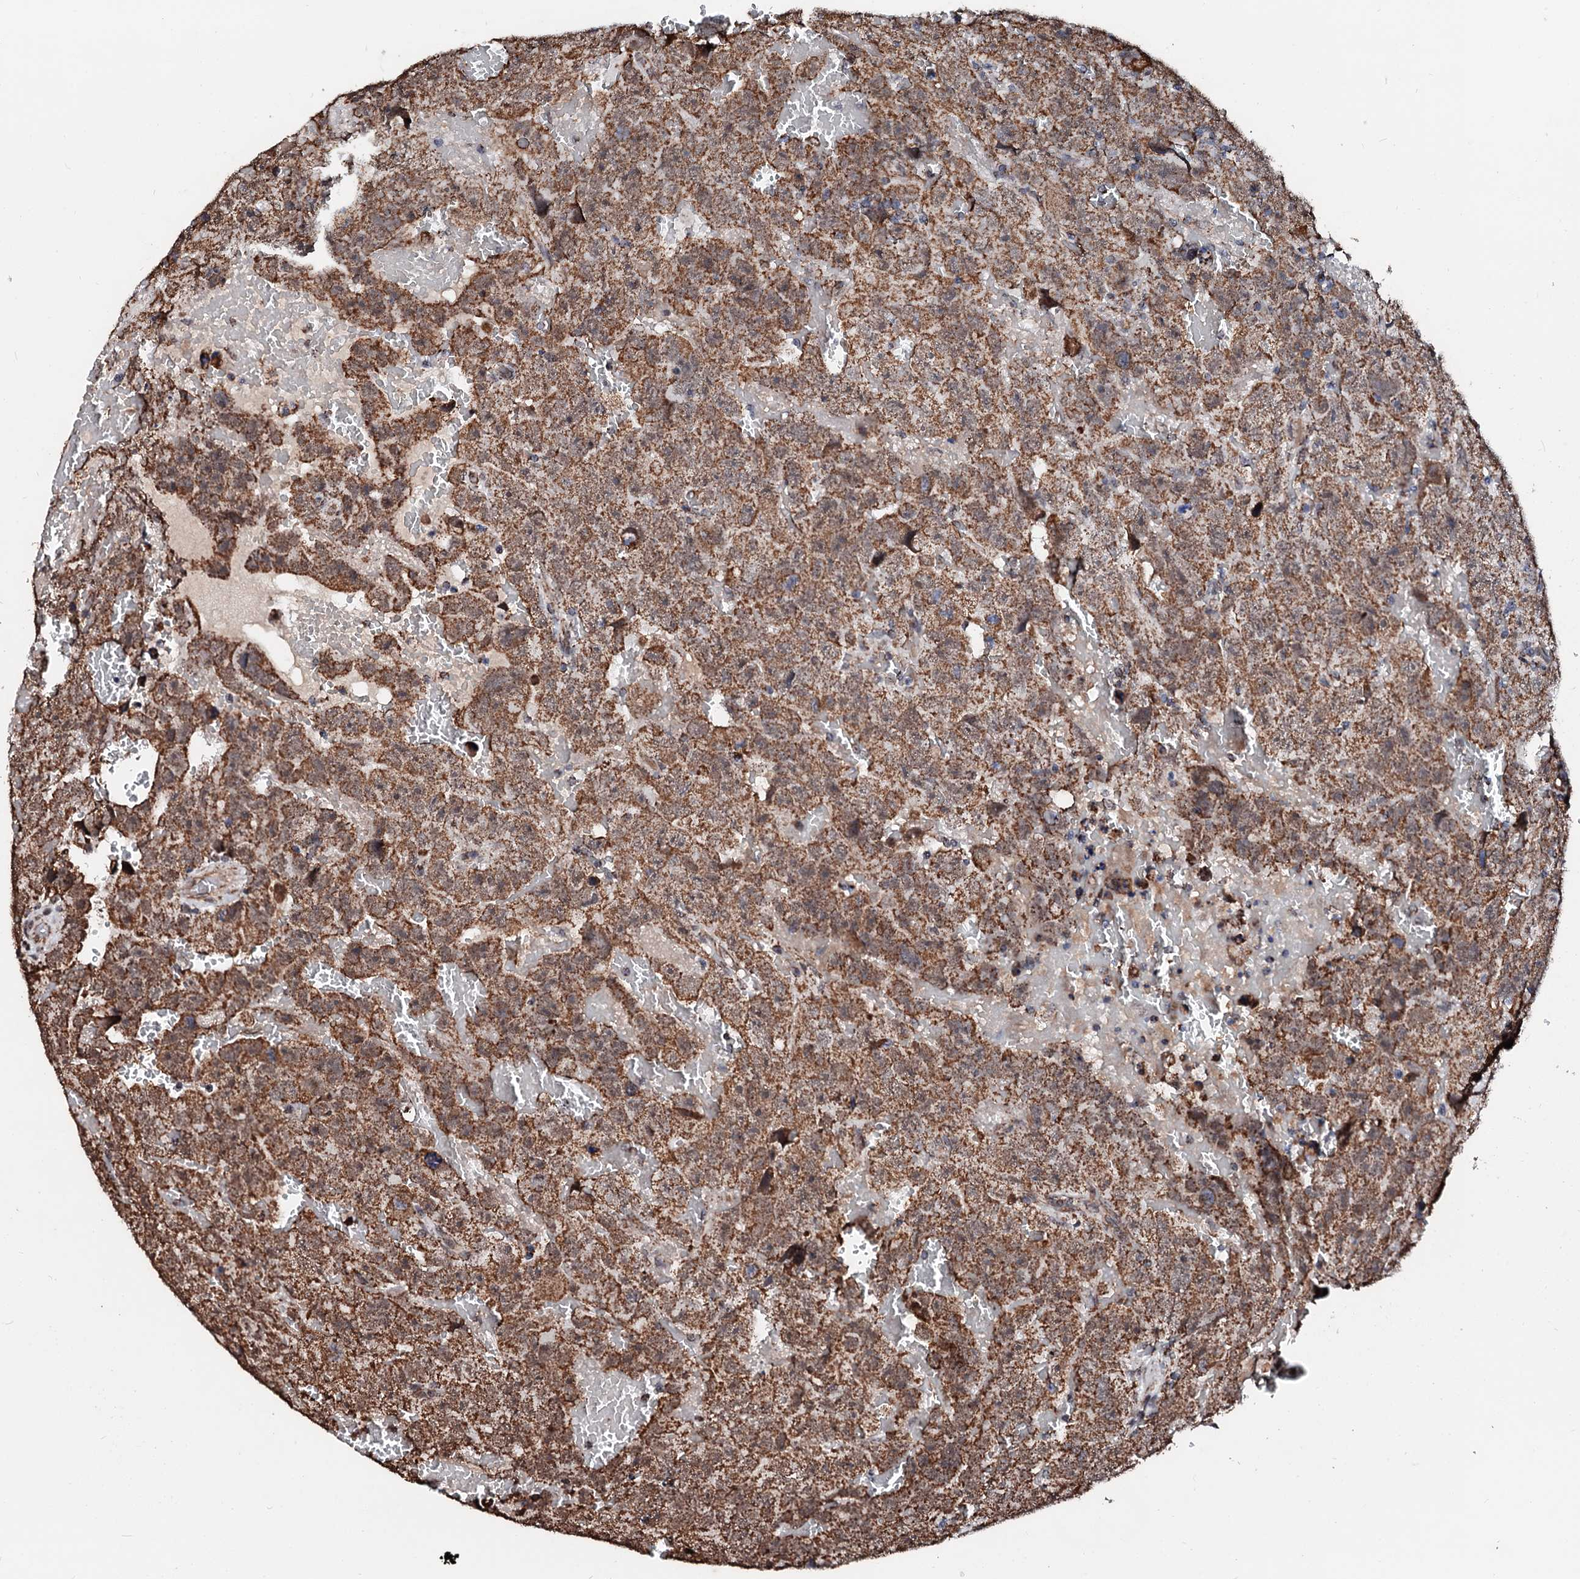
{"staining": {"intensity": "moderate", "quantity": ">75%", "location": "cytoplasmic/membranous"}, "tissue": "testis cancer", "cell_type": "Tumor cells", "image_type": "cancer", "snomed": [{"axis": "morphology", "description": "Carcinoma, Embryonal, NOS"}, {"axis": "topography", "description": "Testis"}], "caption": "Embryonal carcinoma (testis) stained with DAB (3,3'-diaminobenzidine) immunohistochemistry (IHC) shows medium levels of moderate cytoplasmic/membranous expression in approximately >75% of tumor cells.", "gene": "SECISBP2L", "patient": {"sex": "male", "age": 45}}